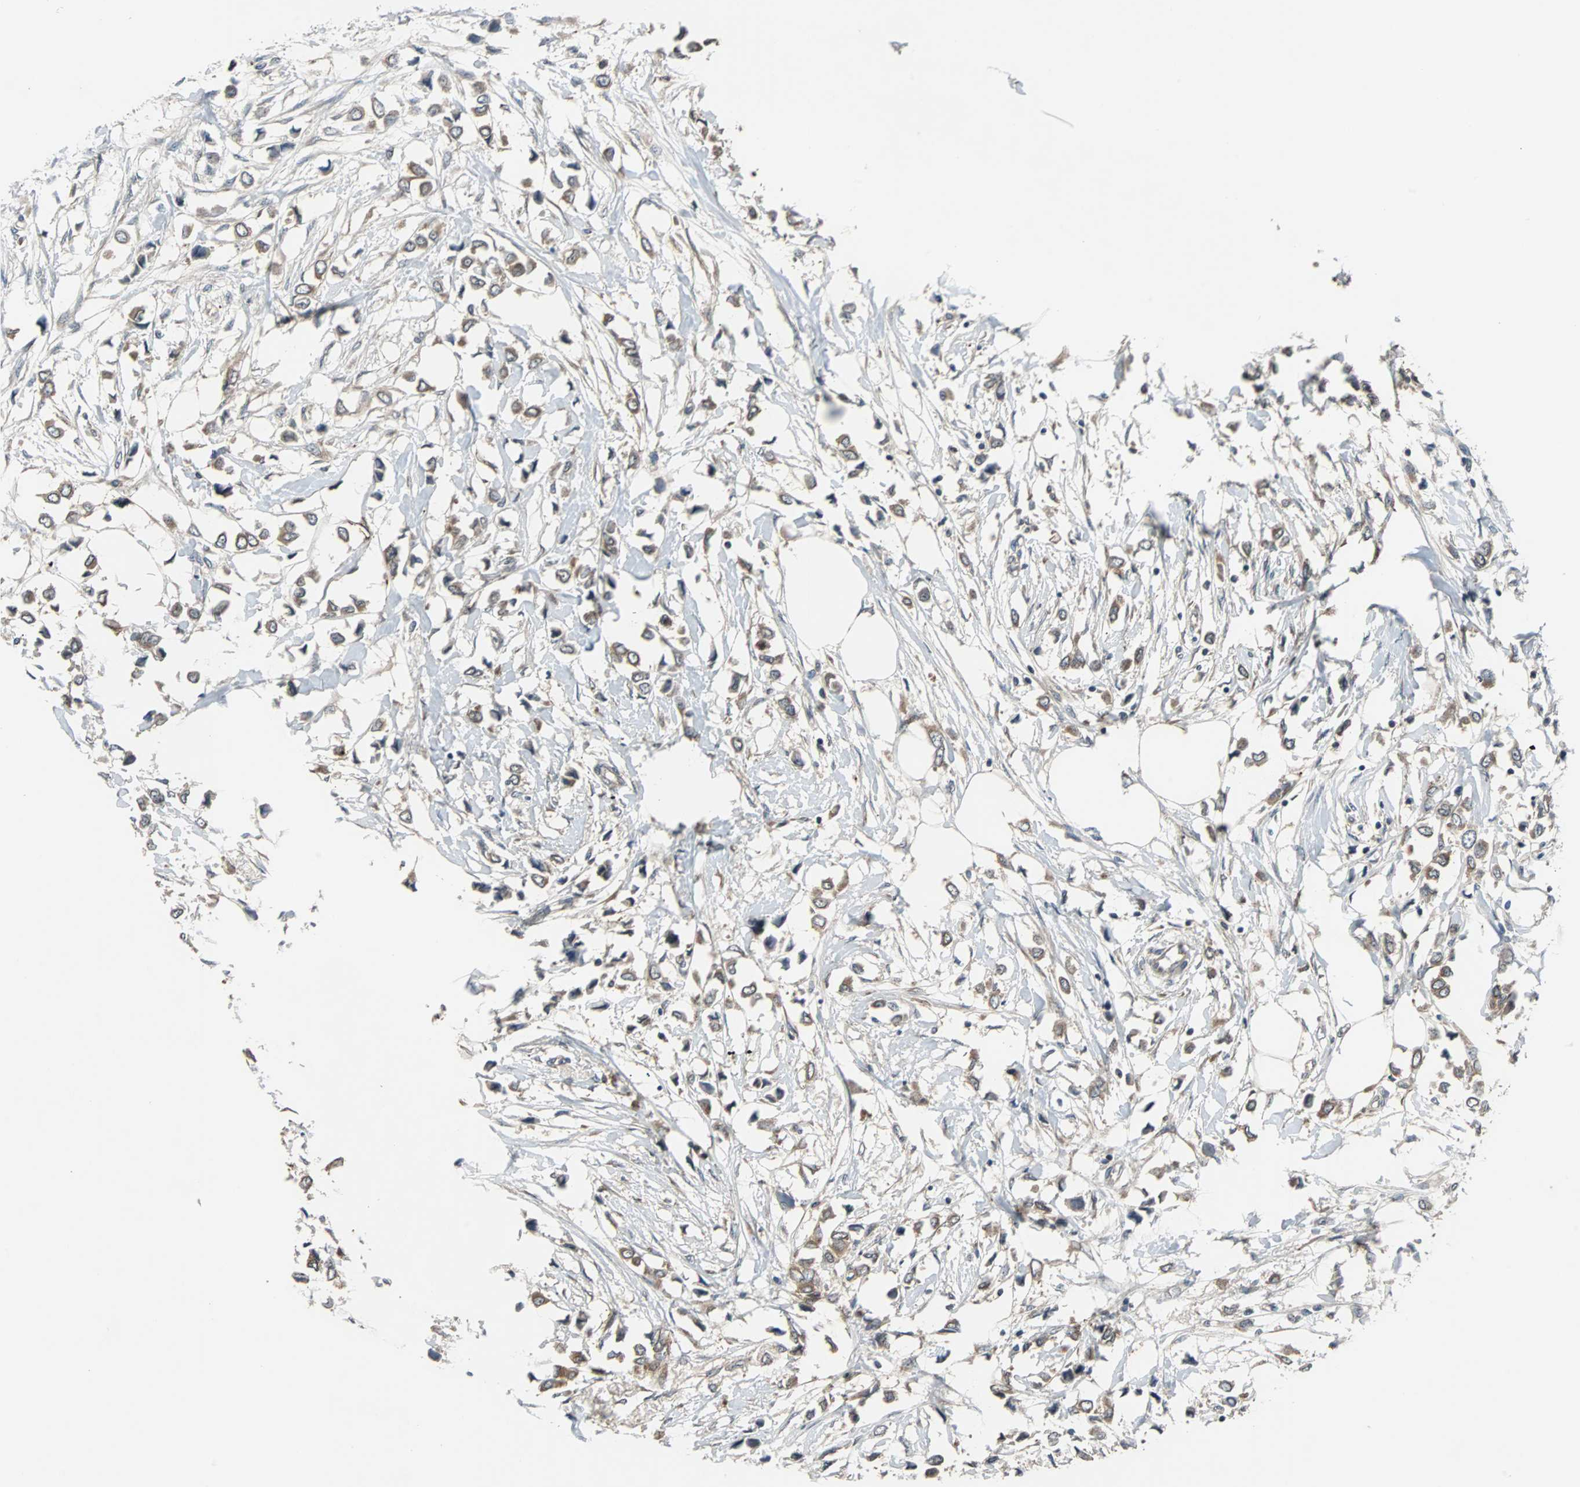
{"staining": {"intensity": "moderate", "quantity": ">75%", "location": "cytoplasmic/membranous"}, "tissue": "breast cancer", "cell_type": "Tumor cells", "image_type": "cancer", "snomed": [{"axis": "morphology", "description": "Lobular carcinoma"}, {"axis": "topography", "description": "Breast"}], "caption": "The immunohistochemical stain highlights moderate cytoplasmic/membranous positivity in tumor cells of breast lobular carcinoma tissue.", "gene": "ARF1", "patient": {"sex": "female", "age": 51}}